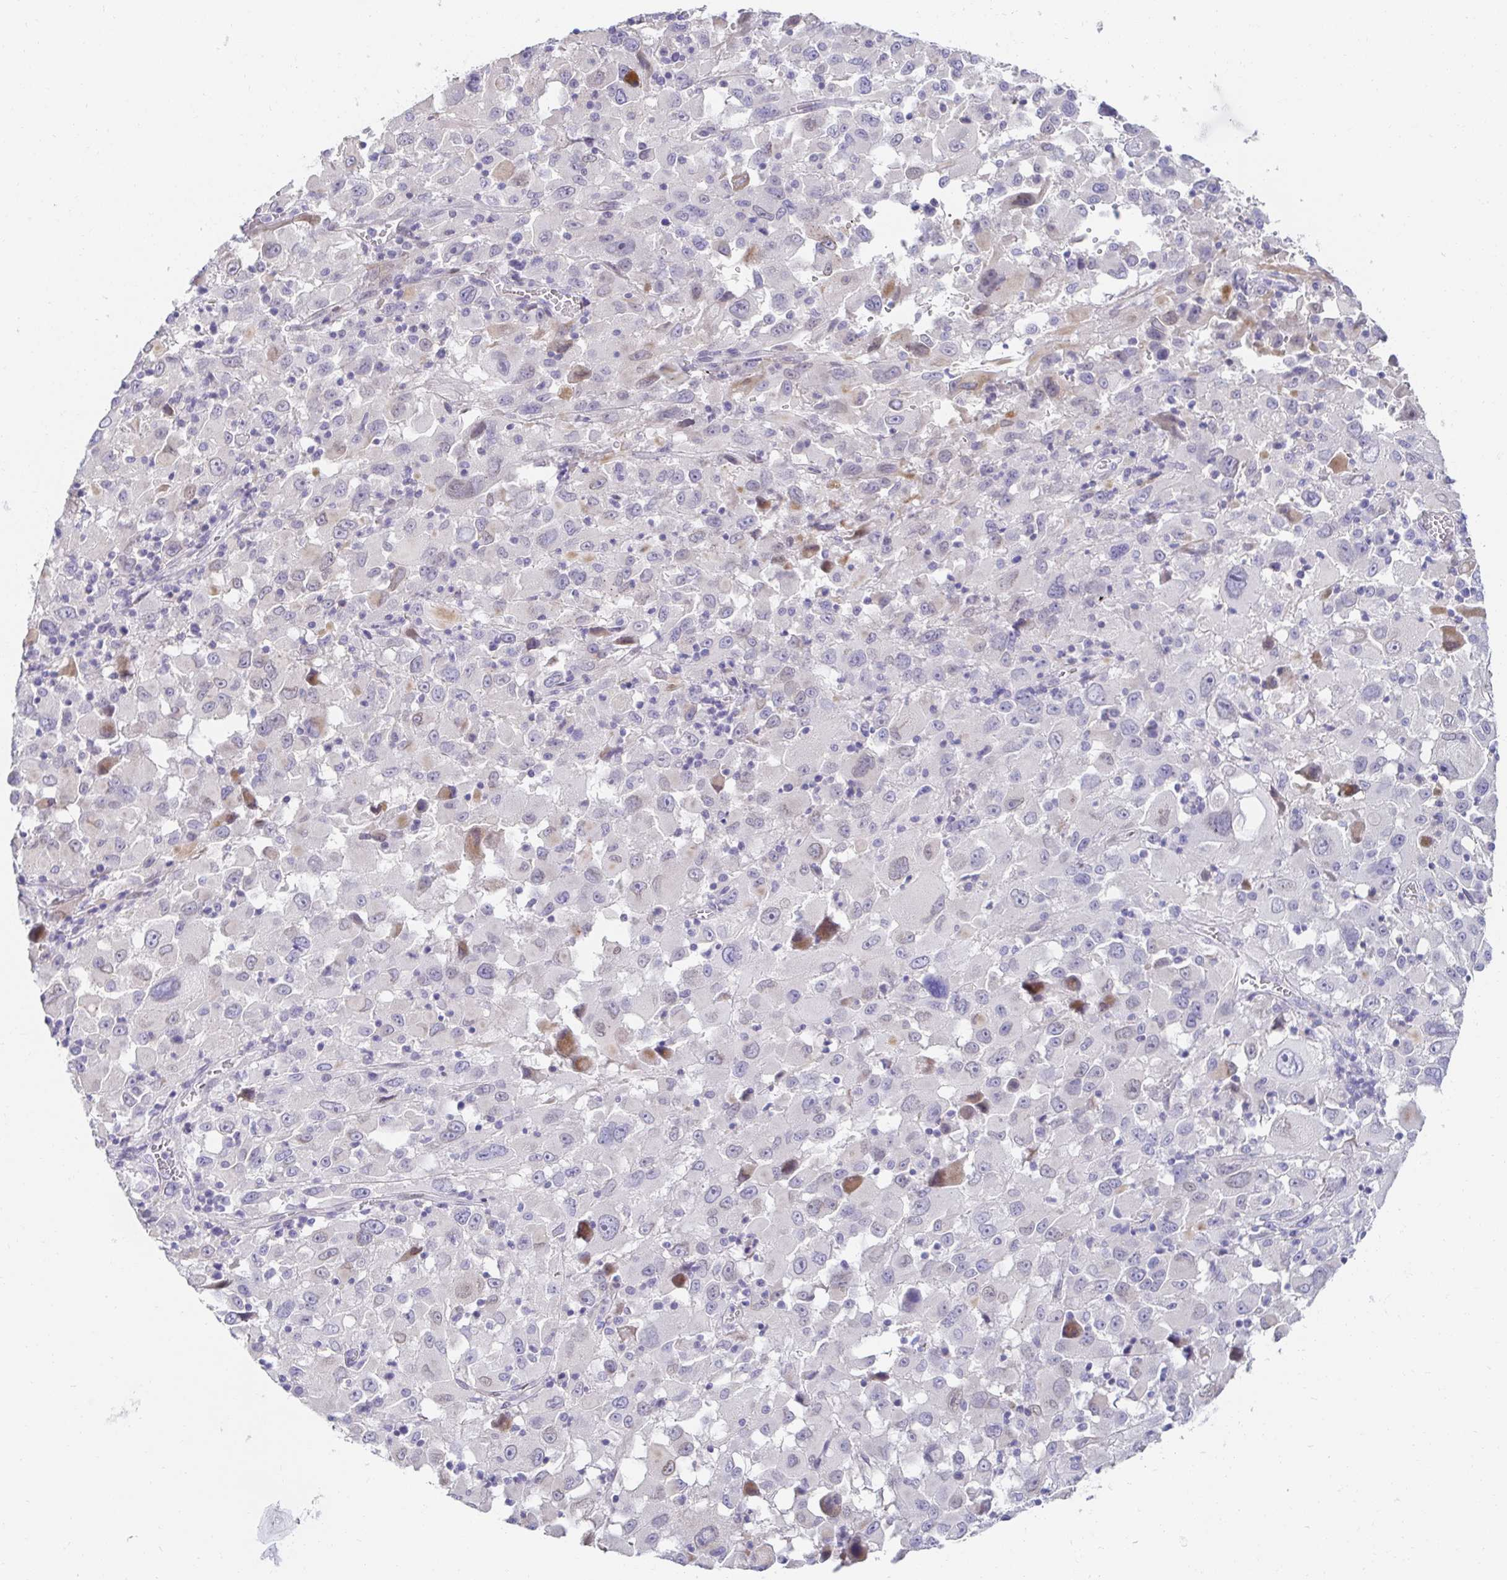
{"staining": {"intensity": "negative", "quantity": "none", "location": "none"}, "tissue": "melanoma", "cell_type": "Tumor cells", "image_type": "cancer", "snomed": [{"axis": "morphology", "description": "Malignant melanoma, Metastatic site"}, {"axis": "topography", "description": "Soft tissue"}], "caption": "DAB immunohistochemical staining of malignant melanoma (metastatic site) displays no significant positivity in tumor cells.", "gene": "AKAP14", "patient": {"sex": "male", "age": 50}}